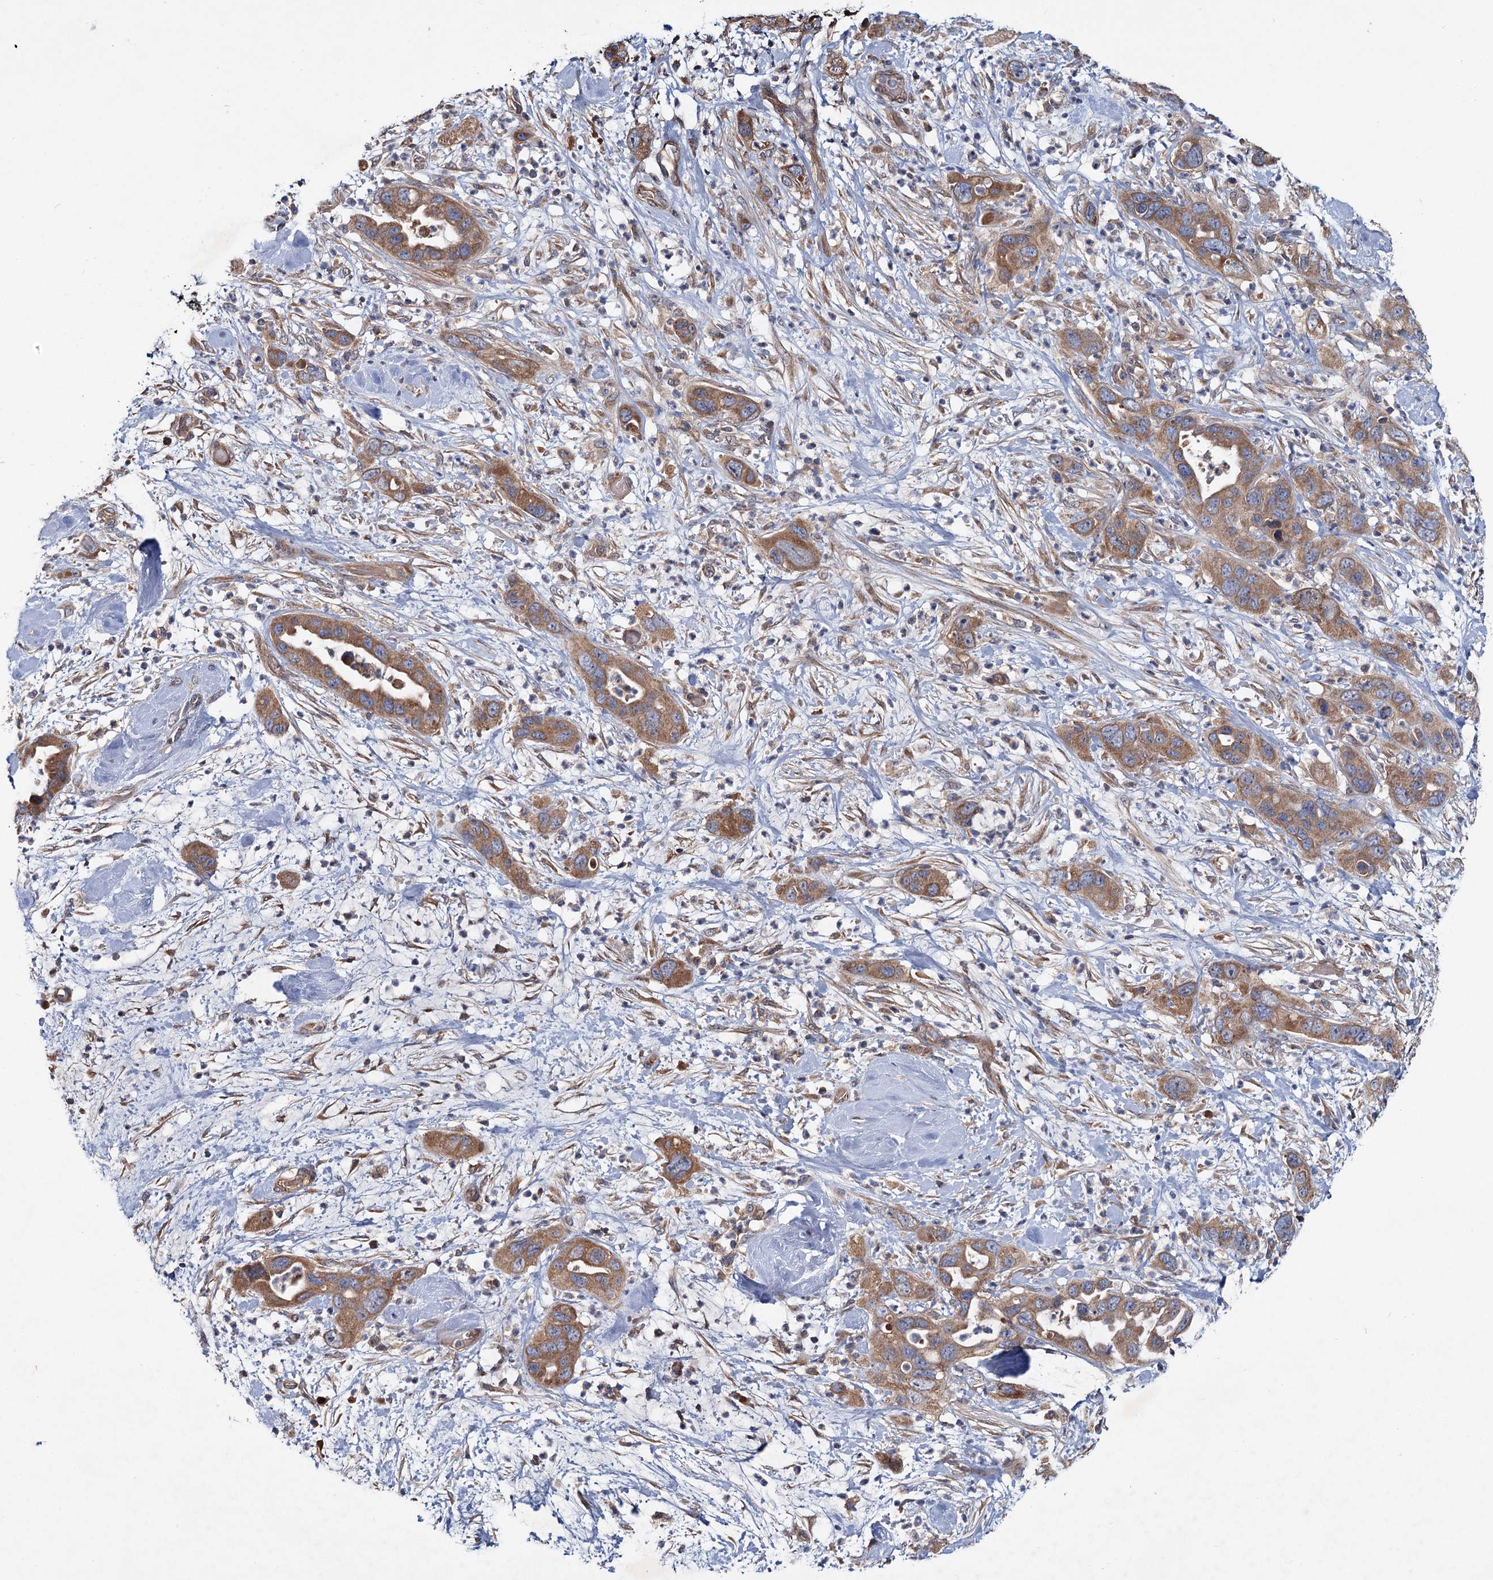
{"staining": {"intensity": "moderate", "quantity": ">75%", "location": "cytoplasmic/membranous"}, "tissue": "pancreatic cancer", "cell_type": "Tumor cells", "image_type": "cancer", "snomed": [{"axis": "morphology", "description": "Adenocarcinoma, NOS"}, {"axis": "topography", "description": "Pancreas"}], "caption": "A photomicrograph of pancreatic adenocarcinoma stained for a protein exhibits moderate cytoplasmic/membranous brown staining in tumor cells. (DAB (3,3'-diaminobenzidine) = brown stain, brightfield microscopy at high magnification).", "gene": "MTRR", "patient": {"sex": "female", "age": 71}}